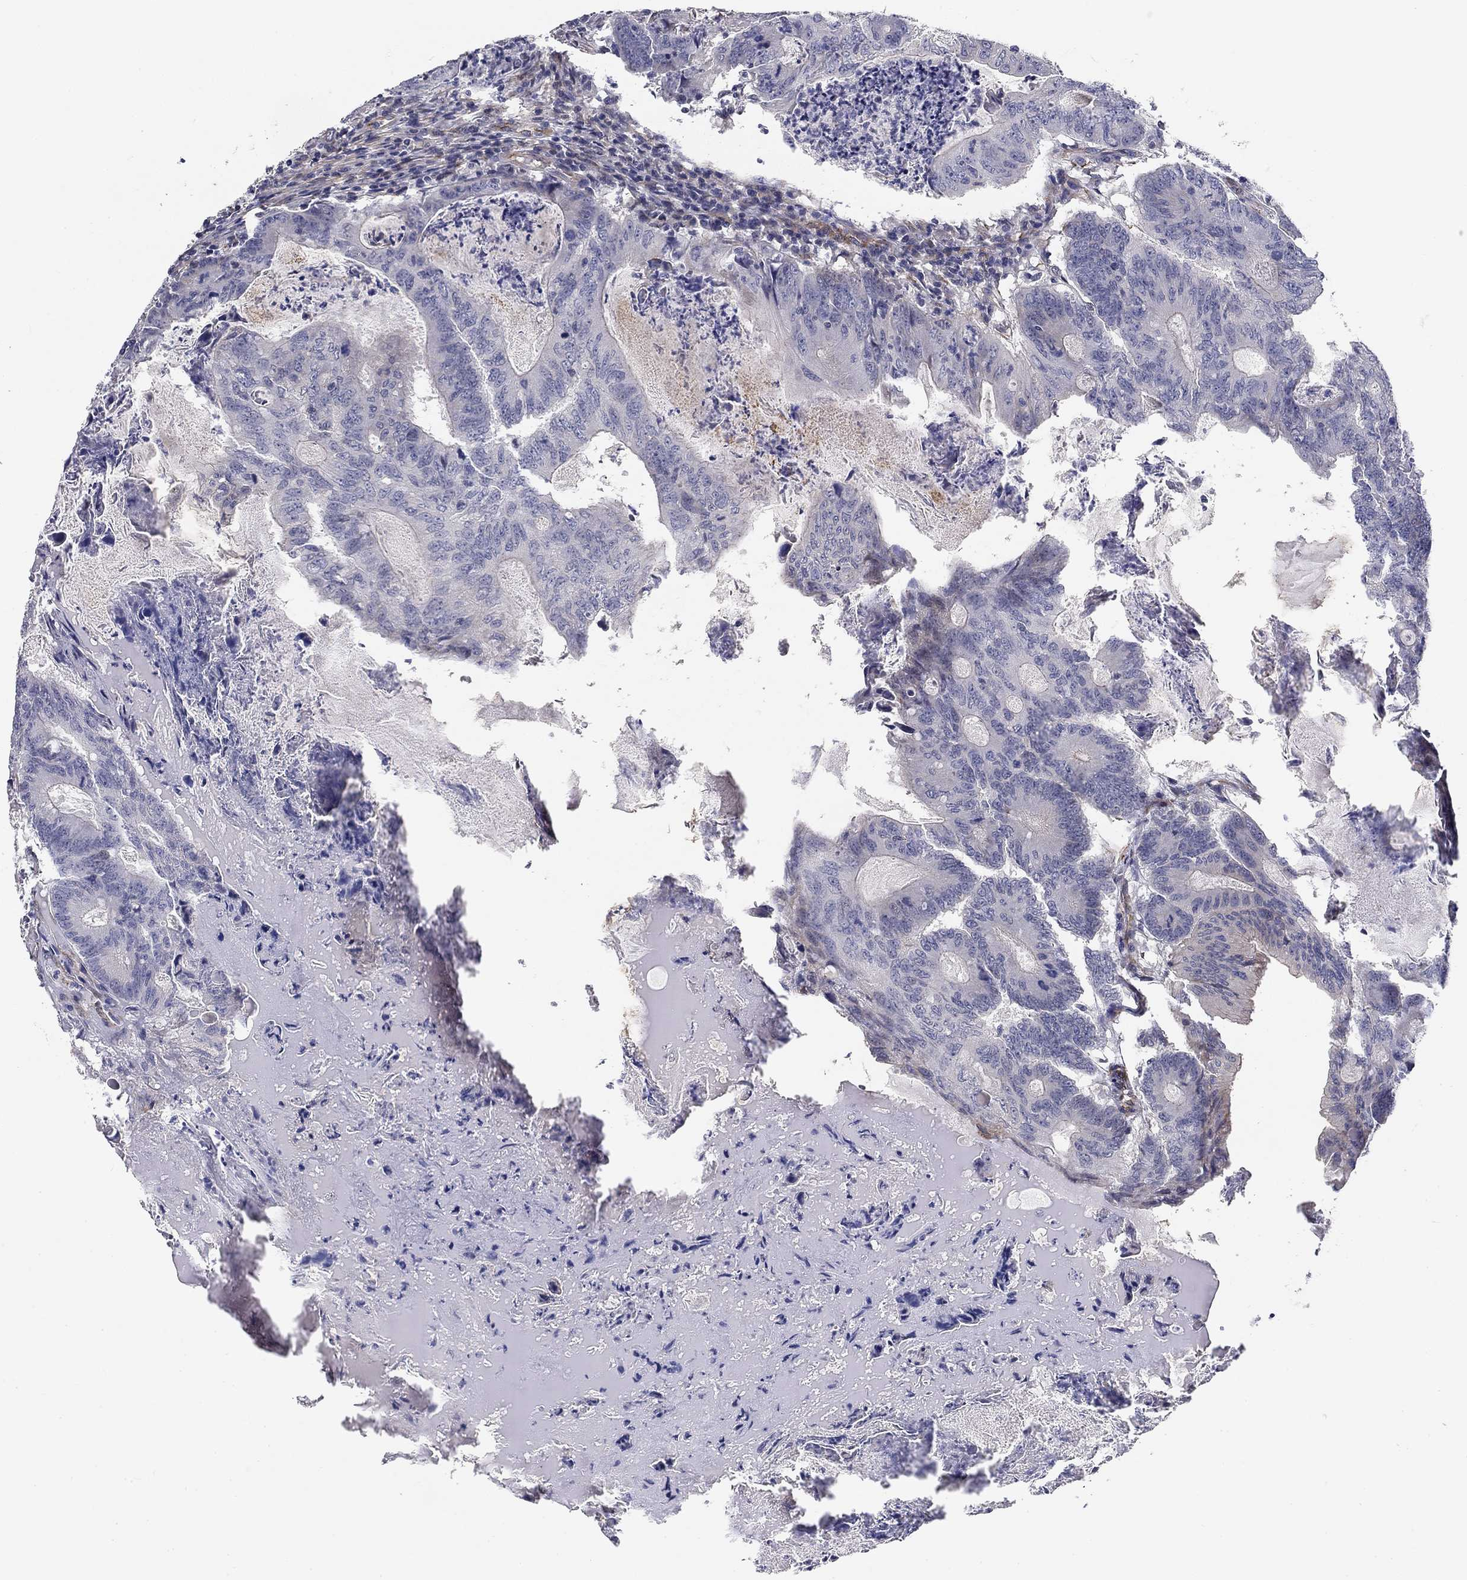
{"staining": {"intensity": "negative", "quantity": "none", "location": "none"}, "tissue": "colorectal cancer", "cell_type": "Tumor cells", "image_type": "cancer", "snomed": [{"axis": "morphology", "description": "Adenocarcinoma, NOS"}, {"axis": "topography", "description": "Colon"}], "caption": "Image shows no significant protein positivity in tumor cells of colorectal cancer (adenocarcinoma).", "gene": "SYNC", "patient": {"sex": "female", "age": 70}}